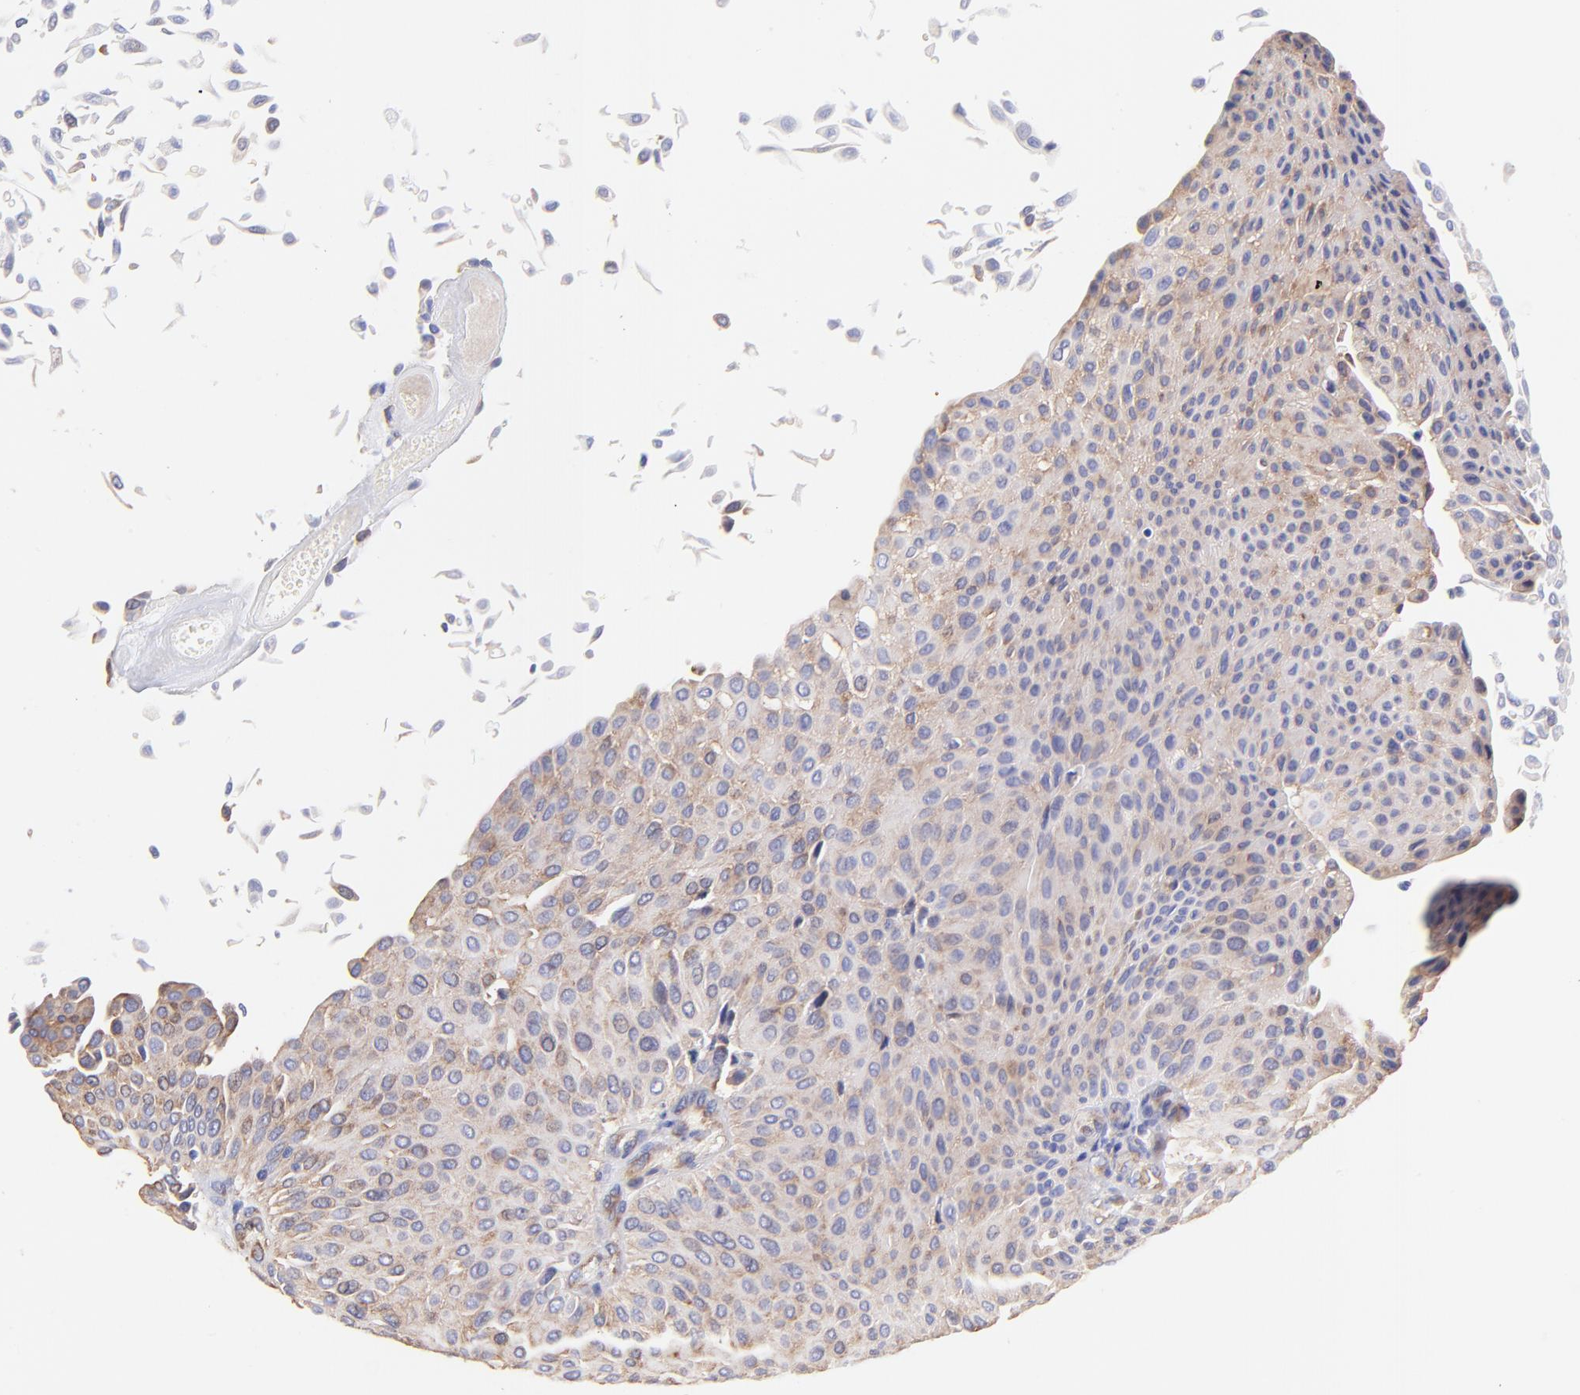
{"staining": {"intensity": "moderate", "quantity": ">75%", "location": "cytoplasmic/membranous"}, "tissue": "urothelial cancer", "cell_type": "Tumor cells", "image_type": "cancer", "snomed": [{"axis": "morphology", "description": "Urothelial carcinoma, Low grade"}, {"axis": "topography", "description": "Urinary bladder"}], "caption": "A histopathology image of human urothelial cancer stained for a protein reveals moderate cytoplasmic/membranous brown staining in tumor cells.", "gene": "RPL30", "patient": {"sex": "male", "age": 64}}